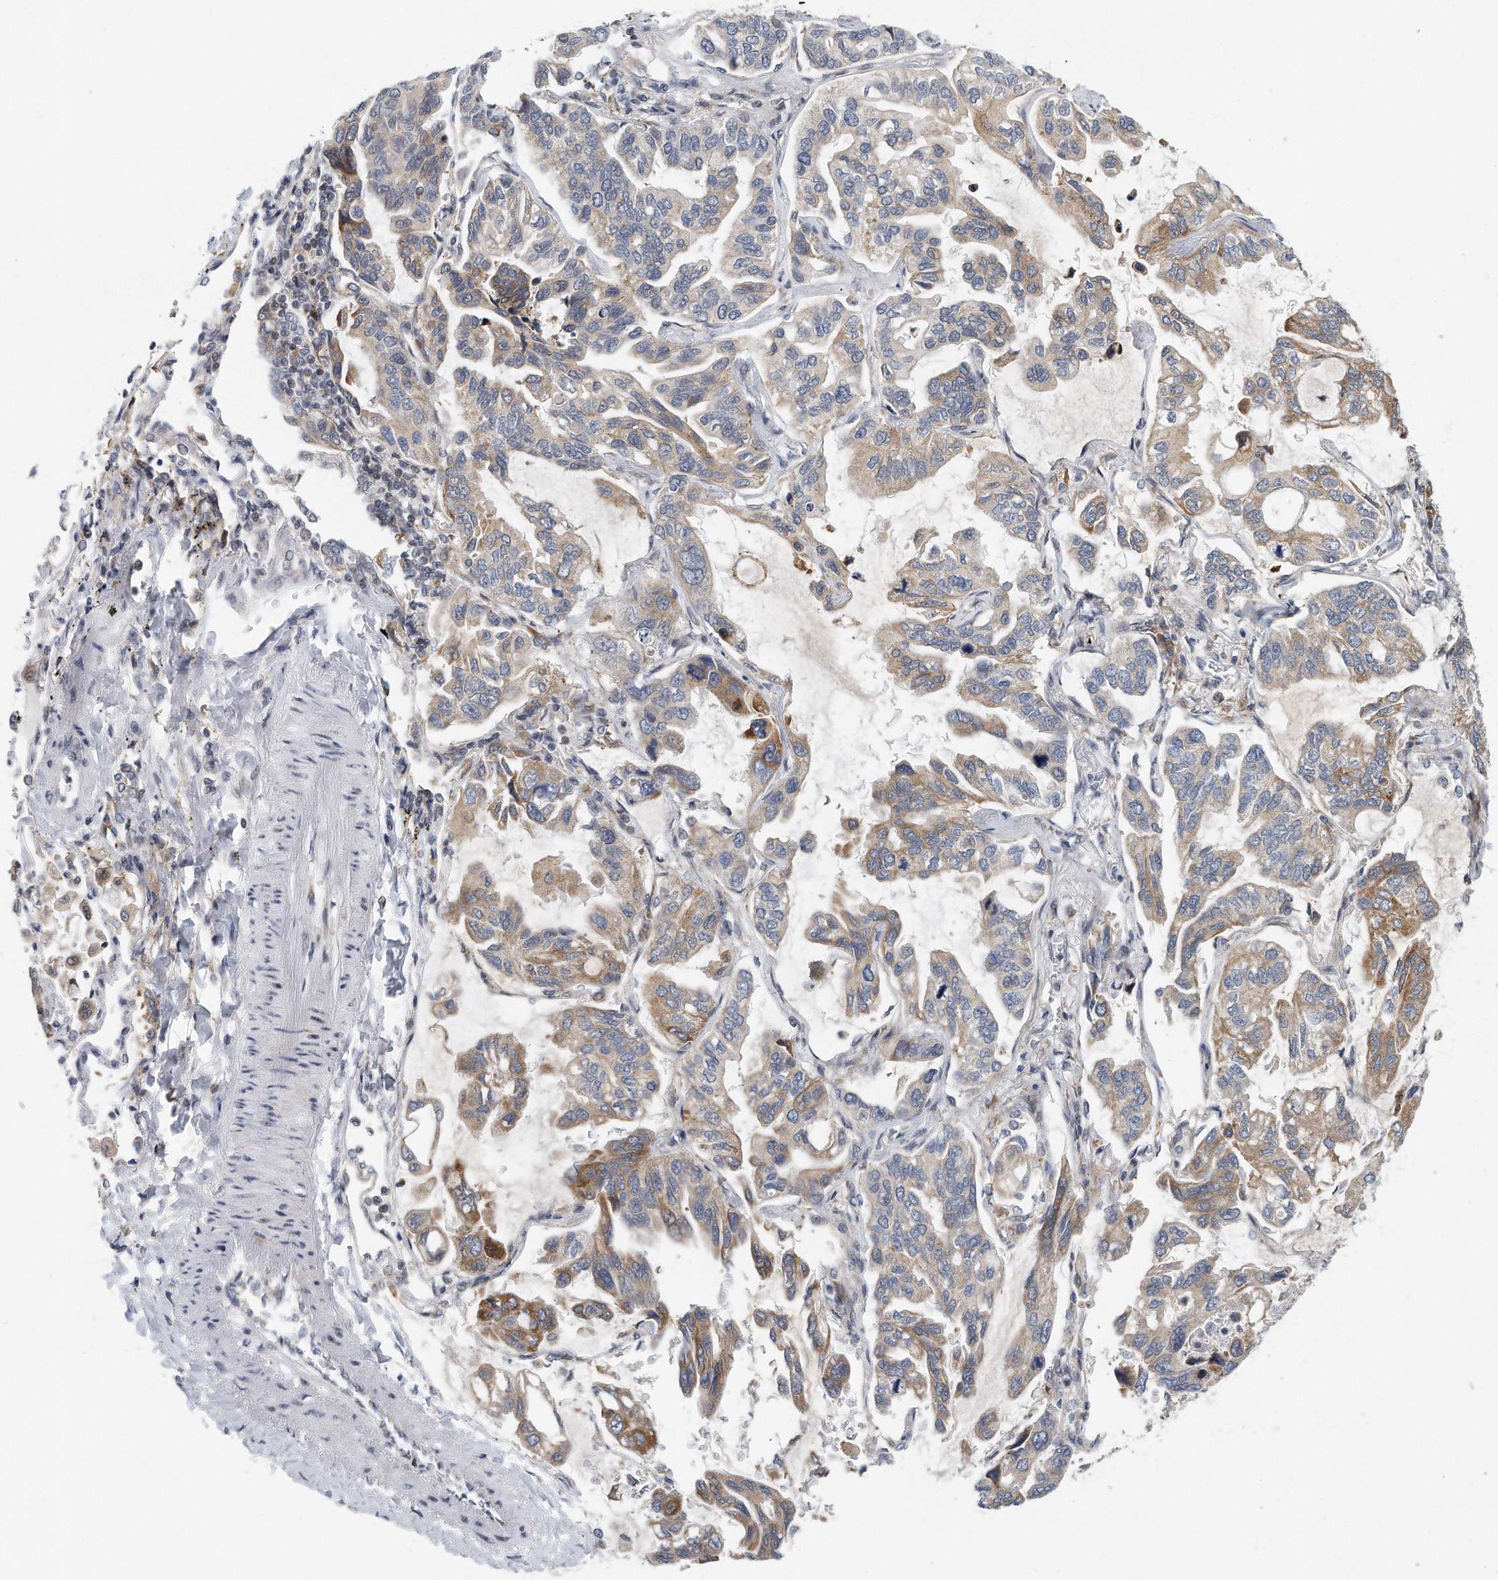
{"staining": {"intensity": "moderate", "quantity": "<25%", "location": "cytoplasmic/membranous"}, "tissue": "lung cancer", "cell_type": "Tumor cells", "image_type": "cancer", "snomed": [{"axis": "morphology", "description": "Adenocarcinoma, NOS"}, {"axis": "topography", "description": "Lung"}], "caption": "Immunohistochemical staining of lung cancer demonstrates moderate cytoplasmic/membranous protein staining in approximately <25% of tumor cells.", "gene": "VLDLR", "patient": {"sex": "male", "age": 64}}